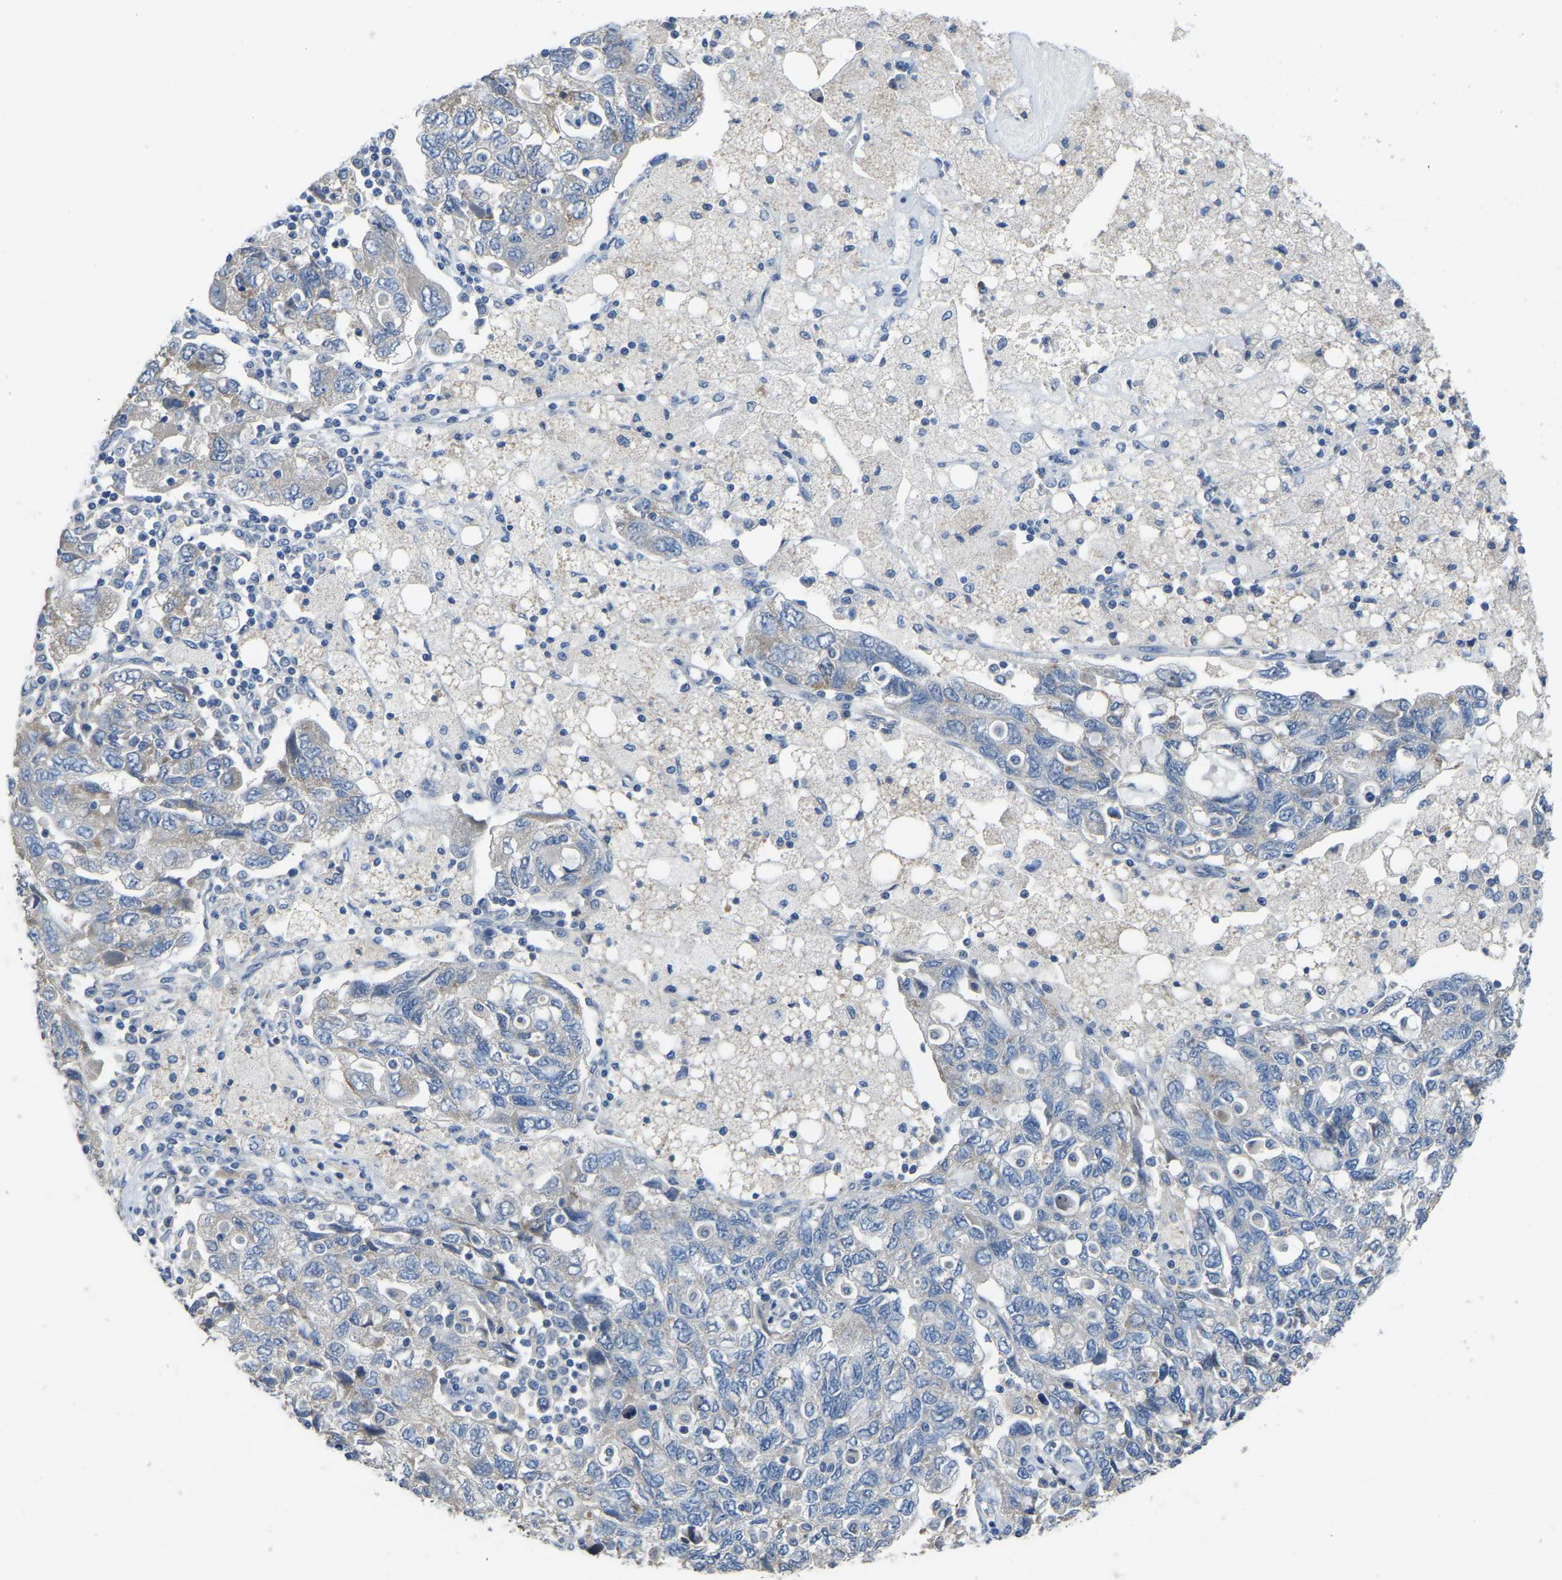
{"staining": {"intensity": "negative", "quantity": "none", "location": "none"}, "tissue": "ovarian cancer", "cell_type": "Tumor cells", "image_type": "cancer", "snomed": [{"axis": "morphology", "description": "Carcinoma, NOS"}, {"axis": "morphology", "description": "Cystadenocarcinoma, serous, NOS"}, {"axis": "topography", "description": "Ovary"}], "caption": "An image of human ovarian serous cystadenocarcinoma is negative for staining in tumor cells. (Stains: DAB immunohistochemistry with hematoxylin counter stain, Microscopy: brightfield microscopy at high magnification).", "gene": "HIGD2B", "patient": {"sex": "female", "age": 69}}